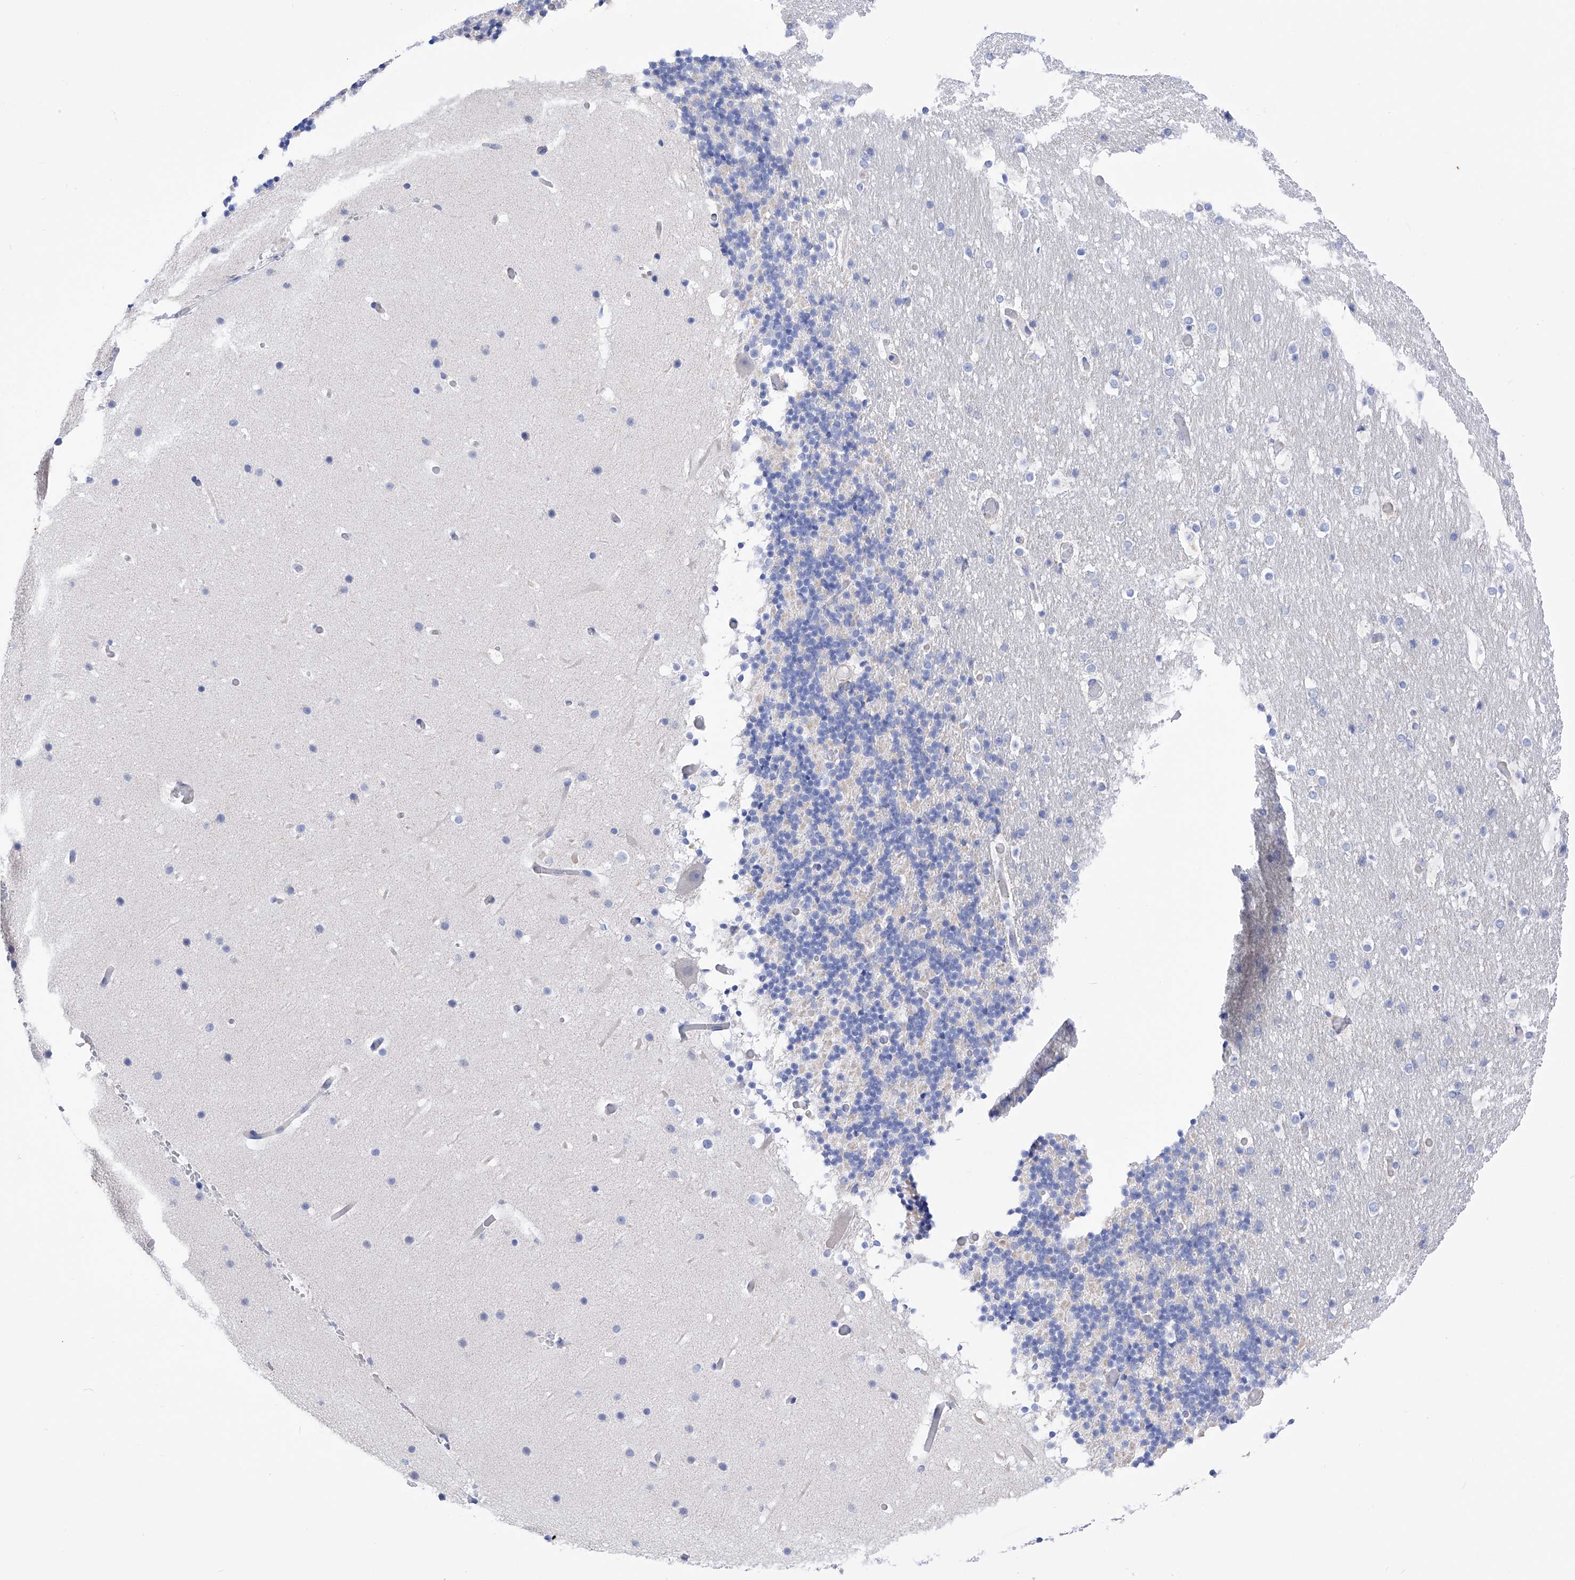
{"staining": {"intensity": "negative", "quantity": "none", "location": "none"}, "tissue": "cerebellum", "cell_type": "Cells in granular layer", "image_type": "normal", "snomed": [{"axis": "morphology", "description": "Normal tissue, NOS"}, {"axis": "topography", "description": "Cerebellum"}], "caption": "Immunohistochemistry image of normal cerebellum: human cerebellum stained with DAB (3,3'-diaminobenzidine) shows no significant protein staining in cells in granular layer. Nuclei are stained in blue.", "gene": "FLG", "patient": {"sex": "male", "age": 57}}